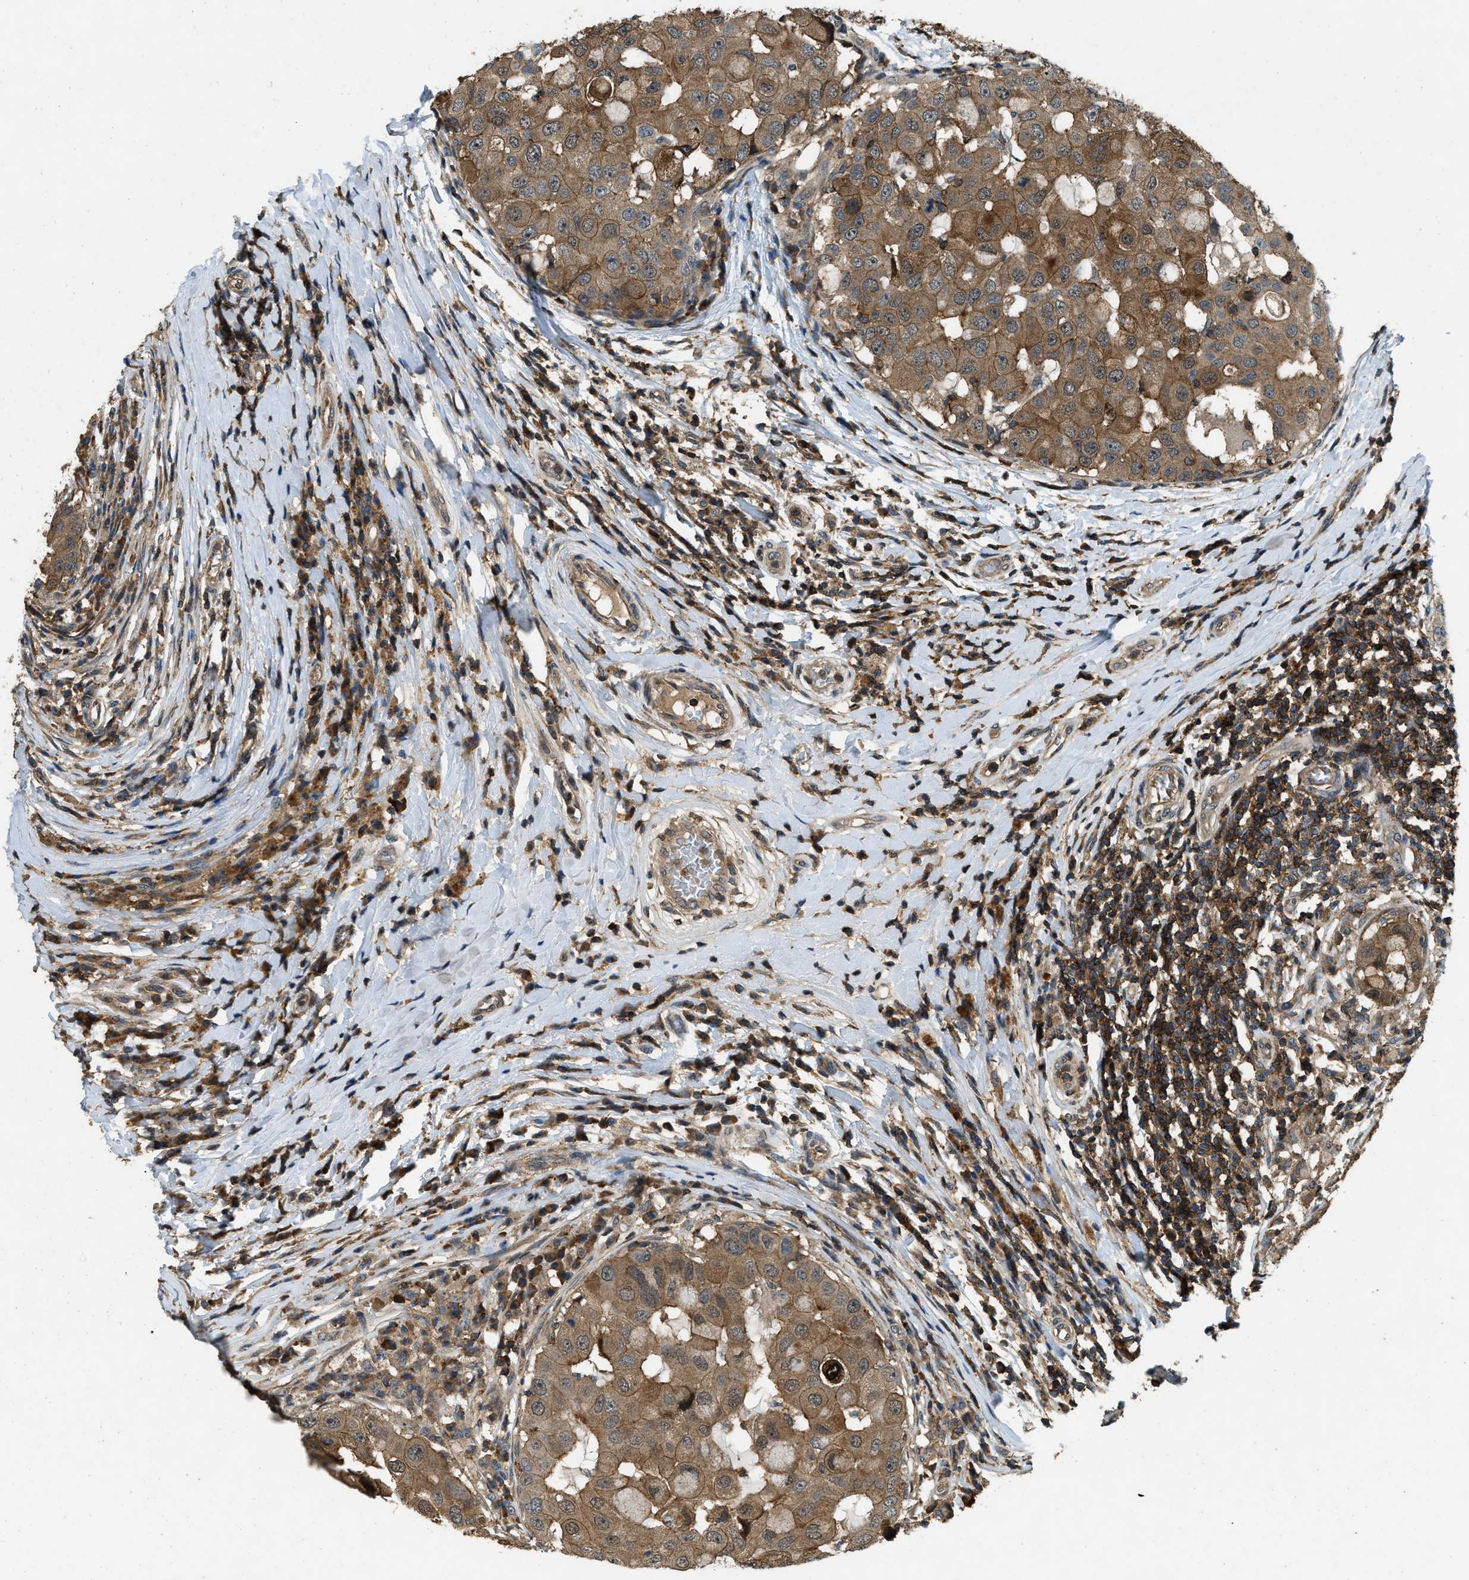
{"staining": {"intensity": "moderate", "quantity": ">75%", "location": "cytoplasmic/membranous"}, "tissue": "breast cancer", "cell_type": "Tumor cells", "image_type": "cancer", "snomed": [{"axis": "morphology", "description": "Duct carcinoma"}, {"axis": "topography", "description": "Breast"}], "caption": "Immunohistochemical staining of human infiltrating ductal carcinoma (breast) demonstrates moderate cytoplasmic/membranous protein staining in about >75% of tumor cells.", "gene": "ATP8B1", "patient": {"sex": "female", "age": 27}}